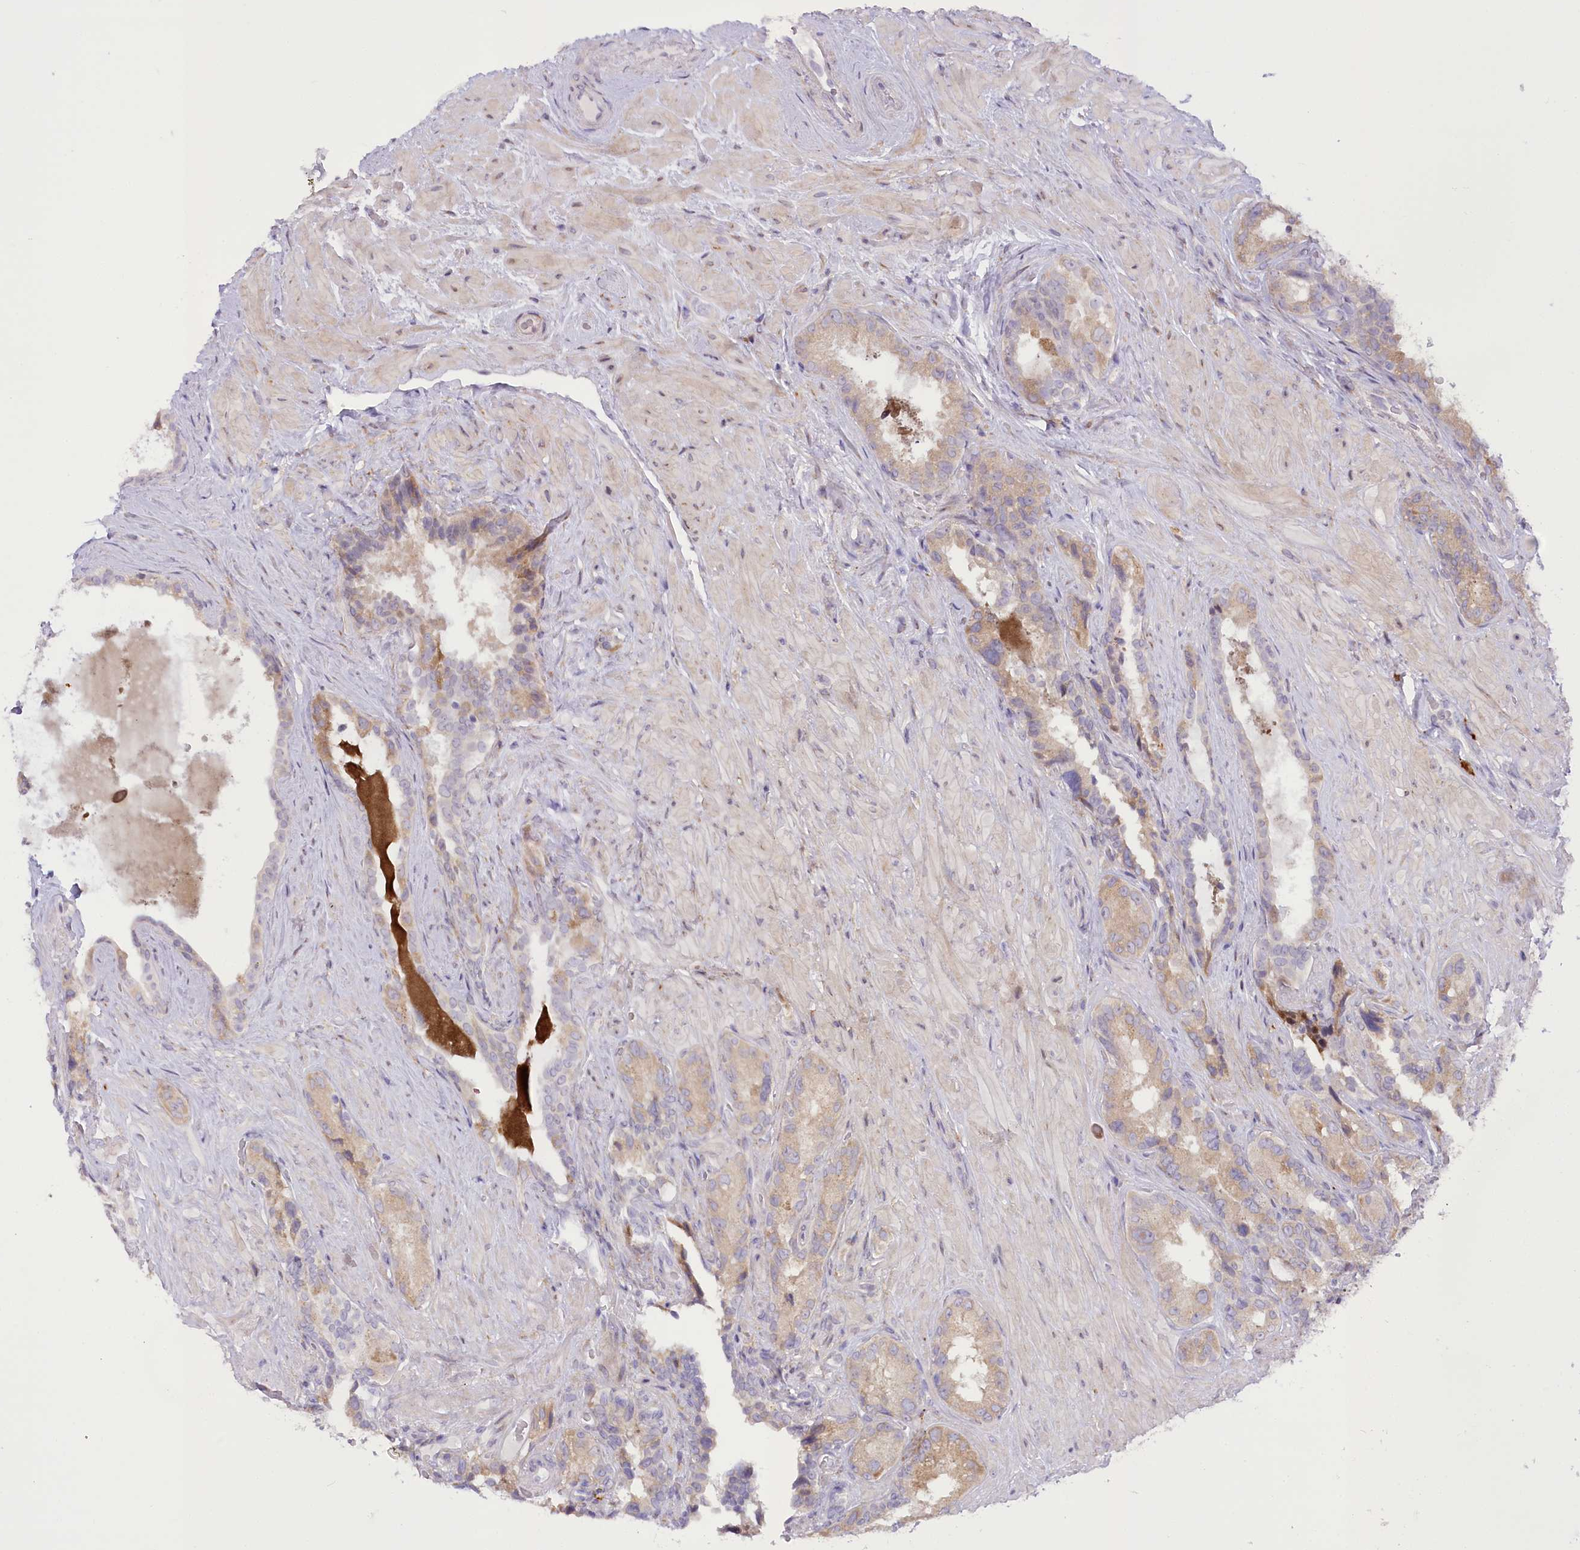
{"staining": {"intensity": "moderate", "quantity": ">75%", "location": "cytoplasmic/membranous"}, "tissue": "seminal vesicle", "cell_type": "Glandular cells", "image_type": "normal", "snomed": [{"axis": "morphology", "description": "Normal tissue, NOS"}, {"axis": "topography", "description": "Seminal veicle"}, {"axis": "topography", "description": "Peripheral nerve tissue"}], "caption": "IHC image of normal seminal vesicle stained for a protein (brown), which displays medium levels of moderate cytoplasmic/membranous expression in approximately >75% of glandular cells.", "gene": "NCKAP5", "patient": {"sex": "male", "age": 67}}